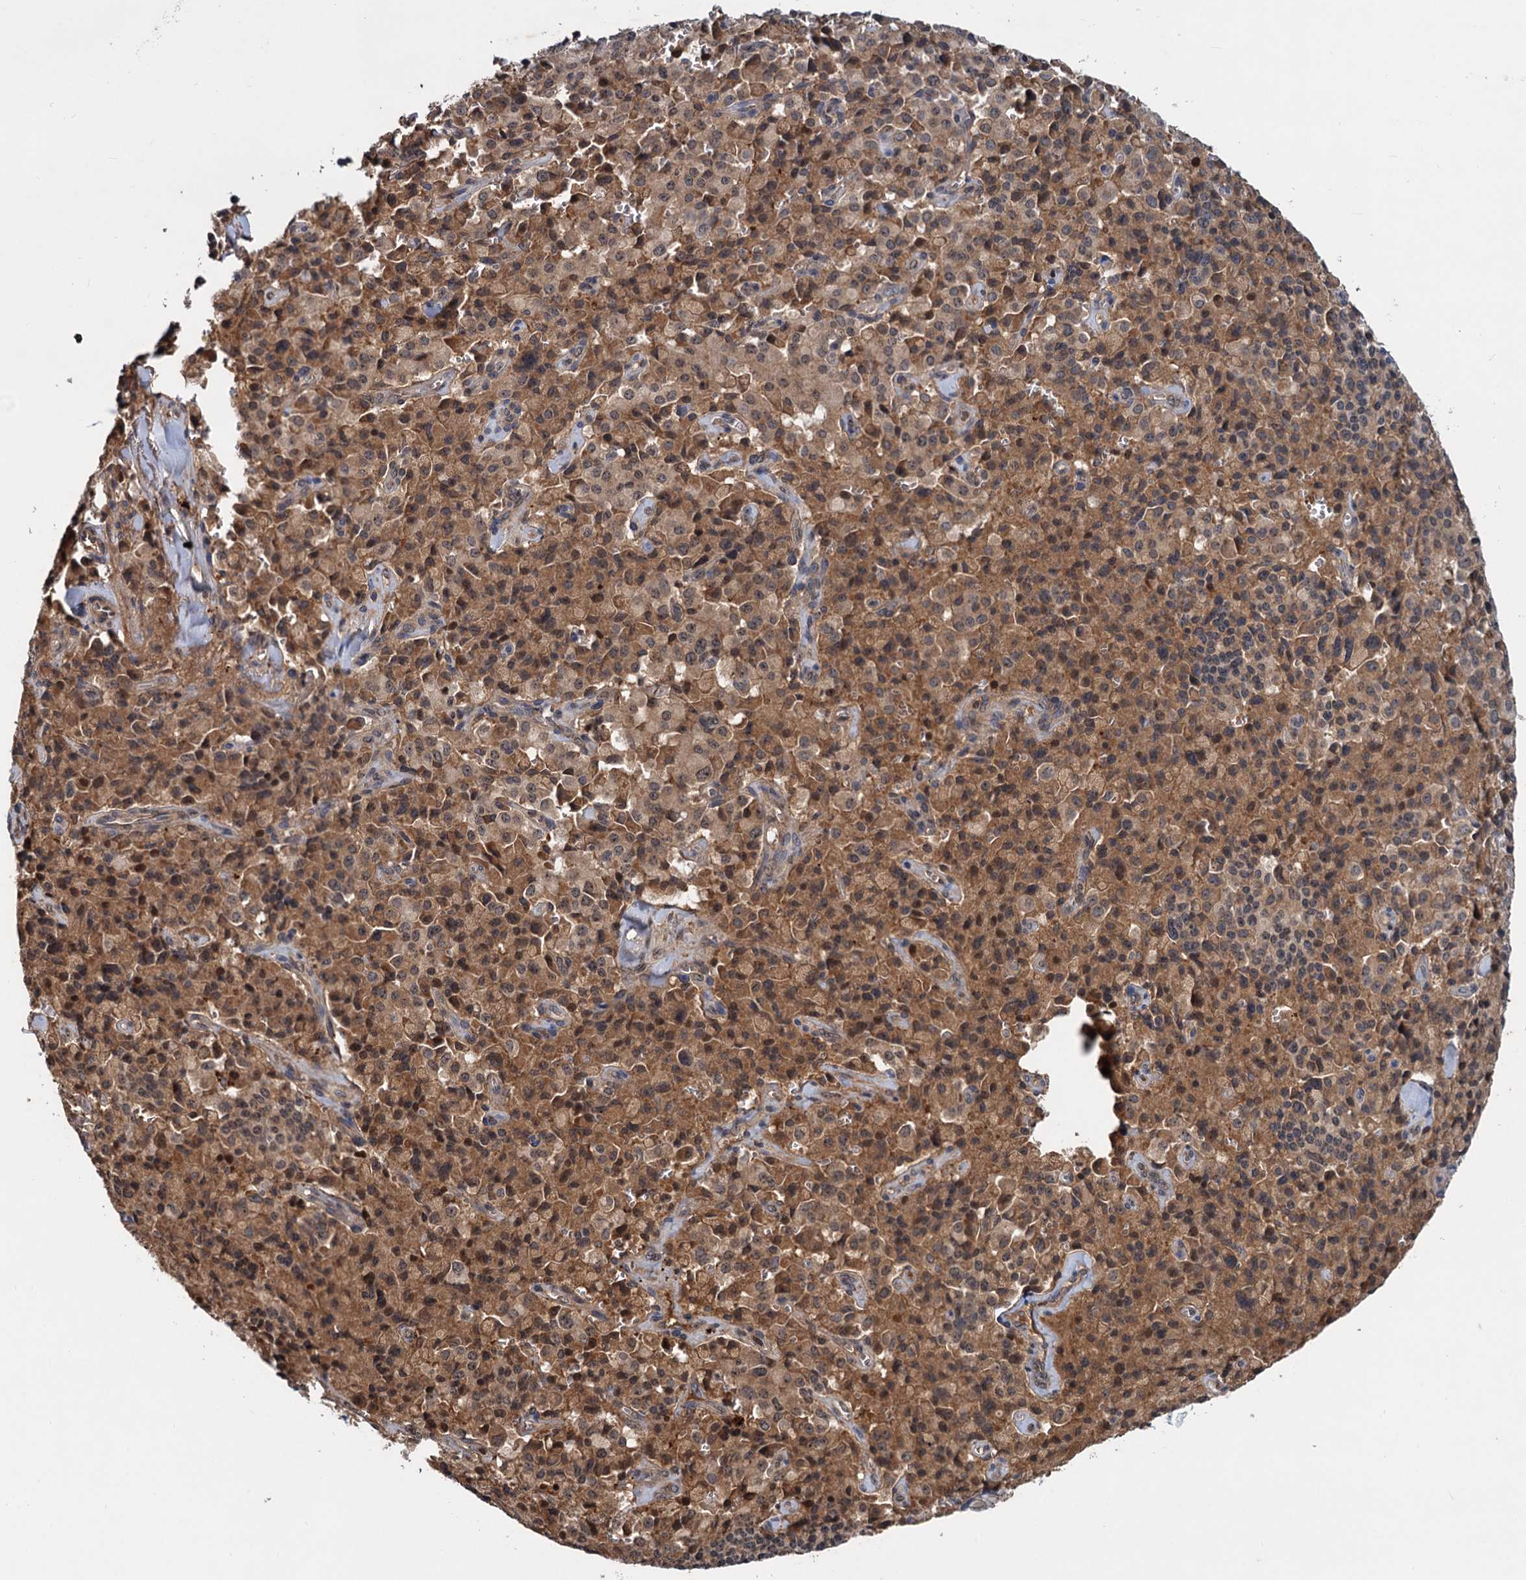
{"staining": {"intensity": "moderate", "quantity": ">75%", "location": "cytoplasmic/membranous,nuclear"}, "tissue": "pancreatic cancer", "cell_type": "Tumor cells", "image_type": "cancer", "snomed": [{"axis": "morphology", "description": "Adenocarcinoma, NOS"}, {"axis": "topography", "description": "Pancreas"}], "caption": "Tumor cells demonstrate medium levels of moderate cytoplasmic/membranous and nuclear staining in about >75% of cells in human pancreatic cancer. The staining was performed using DAB to visualize the protein expression in brown, while the nuclei were stained in blue with hematoxylin (Magnification: 20x).", "gene": "CHRD", "patient": {"sex": "male", "age": 65}}